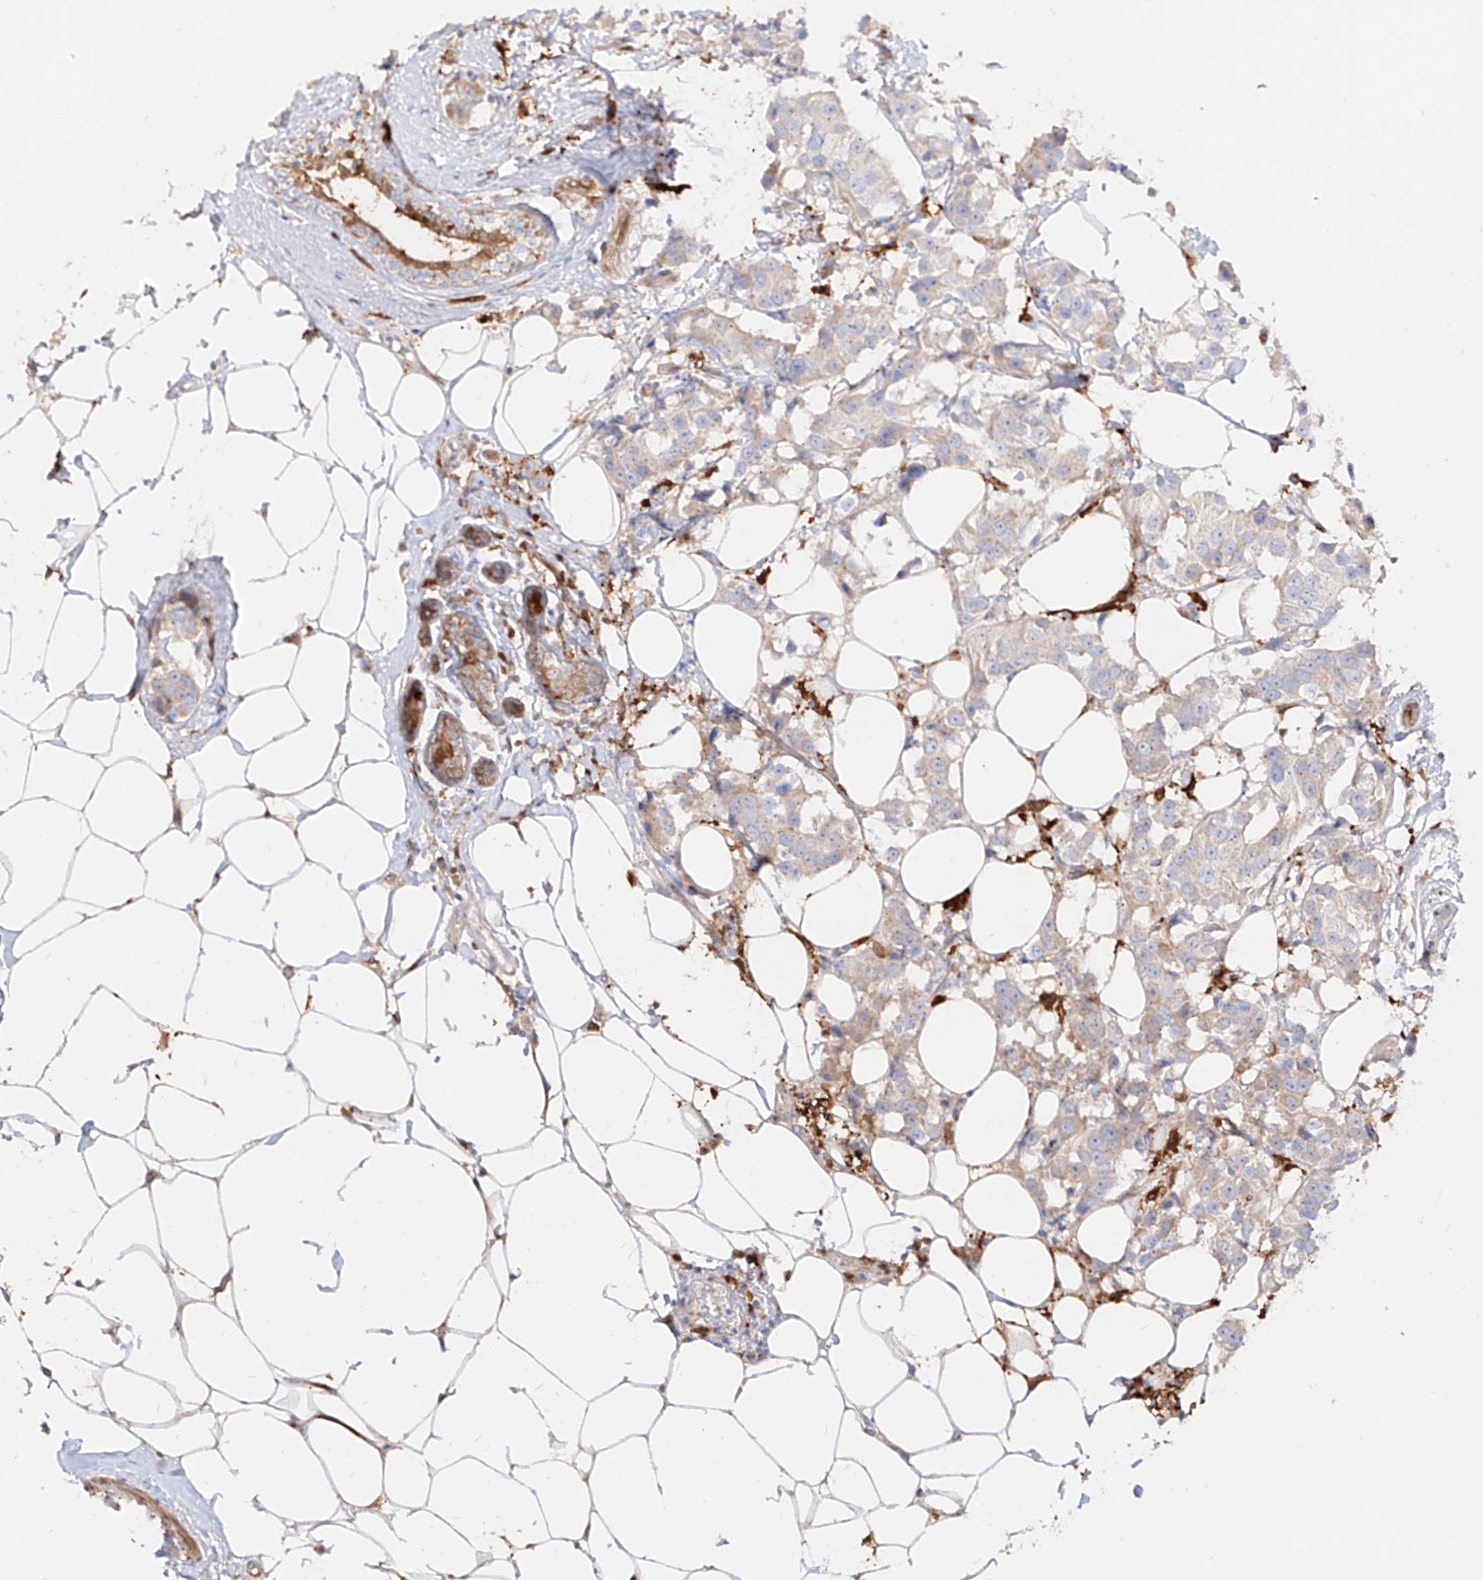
{"staining": {"intensity": "weak", "quantity": "25%-75%", "location": "cytoplasmic/membranous"}, "tissue": "breast cancer", "cell_type": "Tumor cells", "image_type": "cancer", "snomed": [{"axis": "morphology", "description": "Normal tissue, NOS"}, {"axis": "morphology", "description": "Duct carcinoma"}, {"axis": "topography", "description": "Breast"}], "caption": "Breast cancer stained with immunohistochemistry (IHC) demonstrates weak cytoplasmic/membranous expression in approximately 25%-75% of tumor cells.", "gene": "KYNU", "patient": {"sex": "female", "age": 39}}